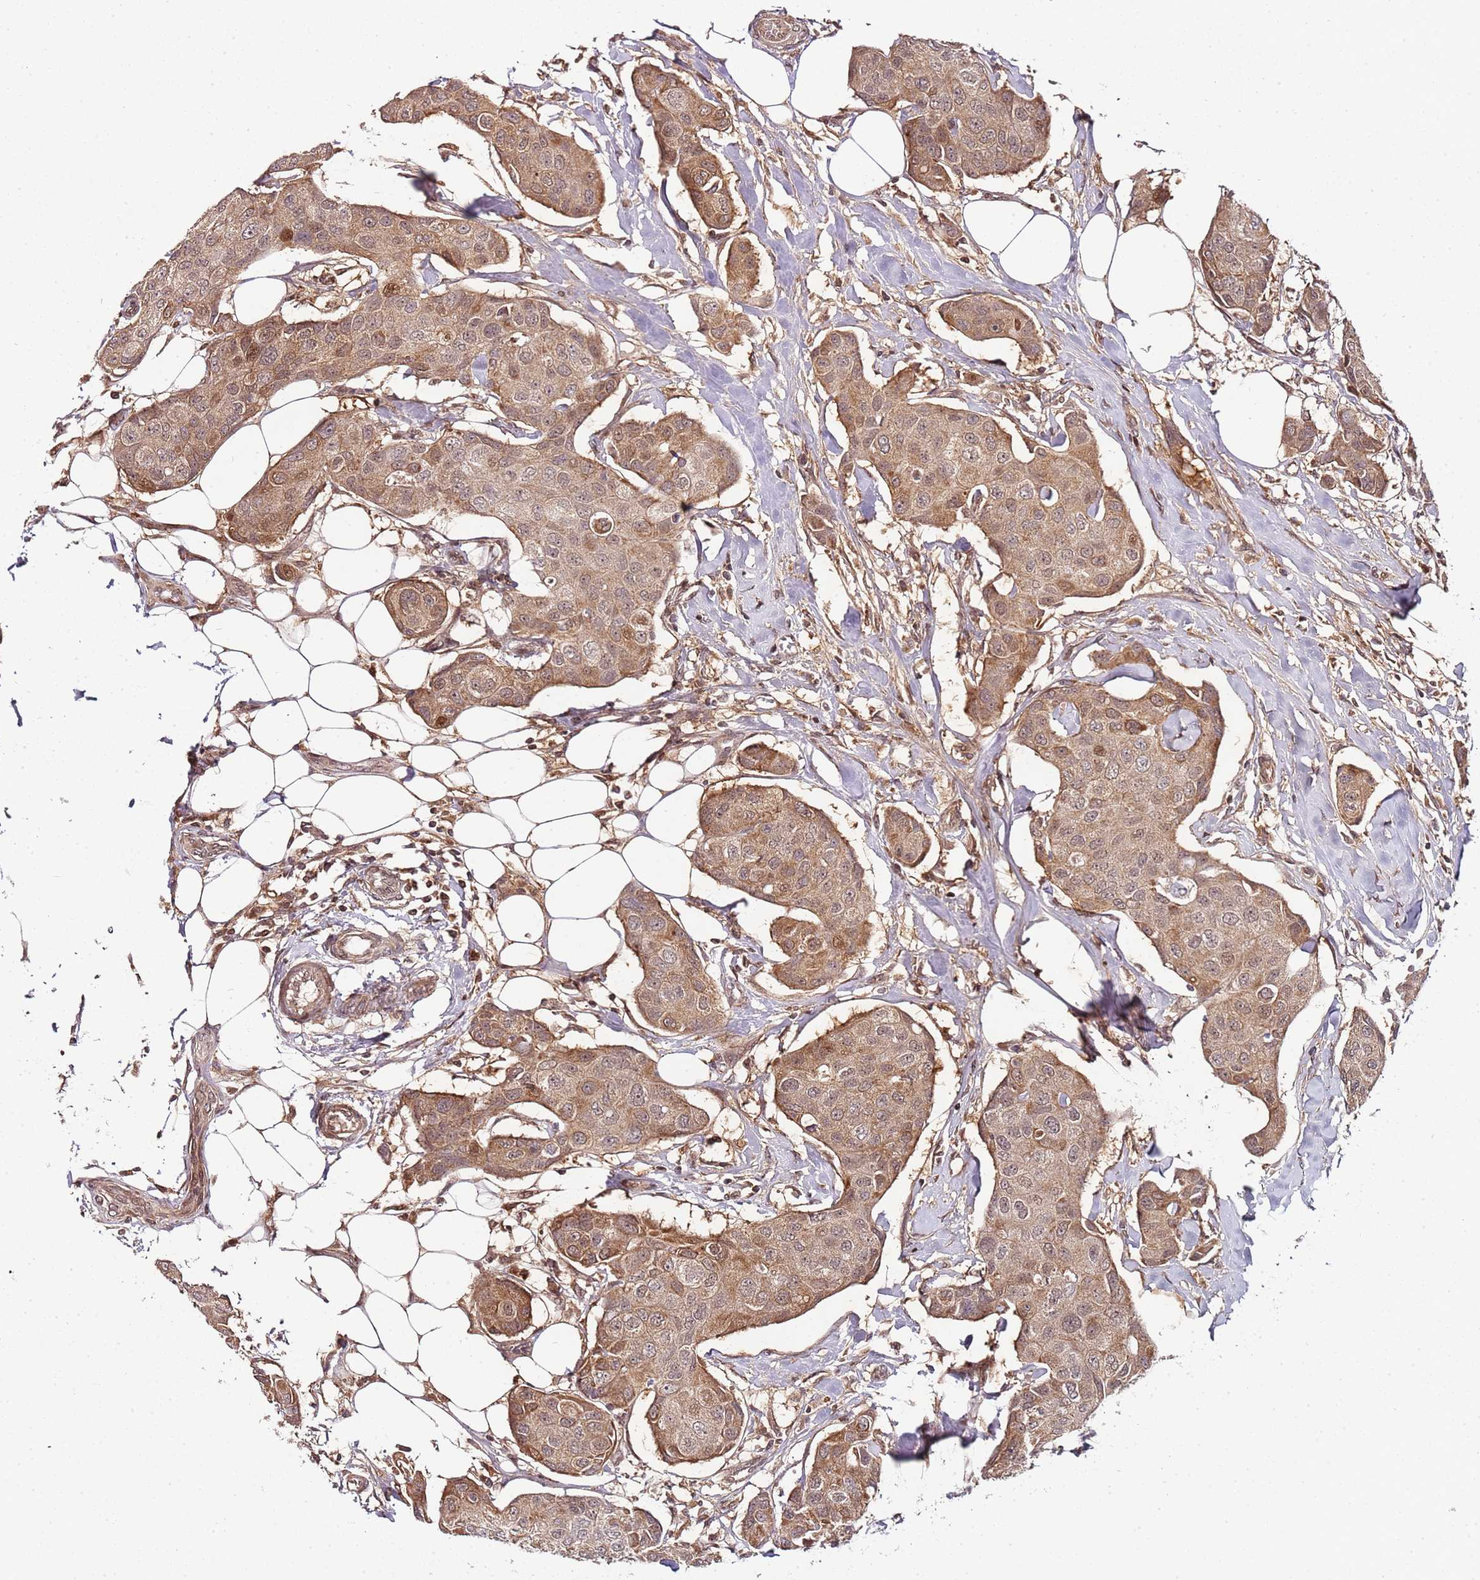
{"staining": {"intensity": "moderate", "quantity": ">75%", "location": "cytoplasmic/membranous,nuclear"}, "tissue": "breast cancer", "cell_type": "Tumor cells", "image_type": "cancer", "snomed": [{"axis": "morphology", "description": "Duct carcinoma"}, {"axis": "topography", "description": "Breast"}, {"axis": "topography", "description": "Lymph node"}], "caption": "Protein staining by IHC demonstrates moderate cytoplasmic/membranous and nuclear expression in about >75% of tumor cells in breast infiltrating ductal carcinoma. (Brightfield microscopy of DAB IHC at high magnification).", "gene": "EDC3", "patient": {"sex": "female", "age": 80}}